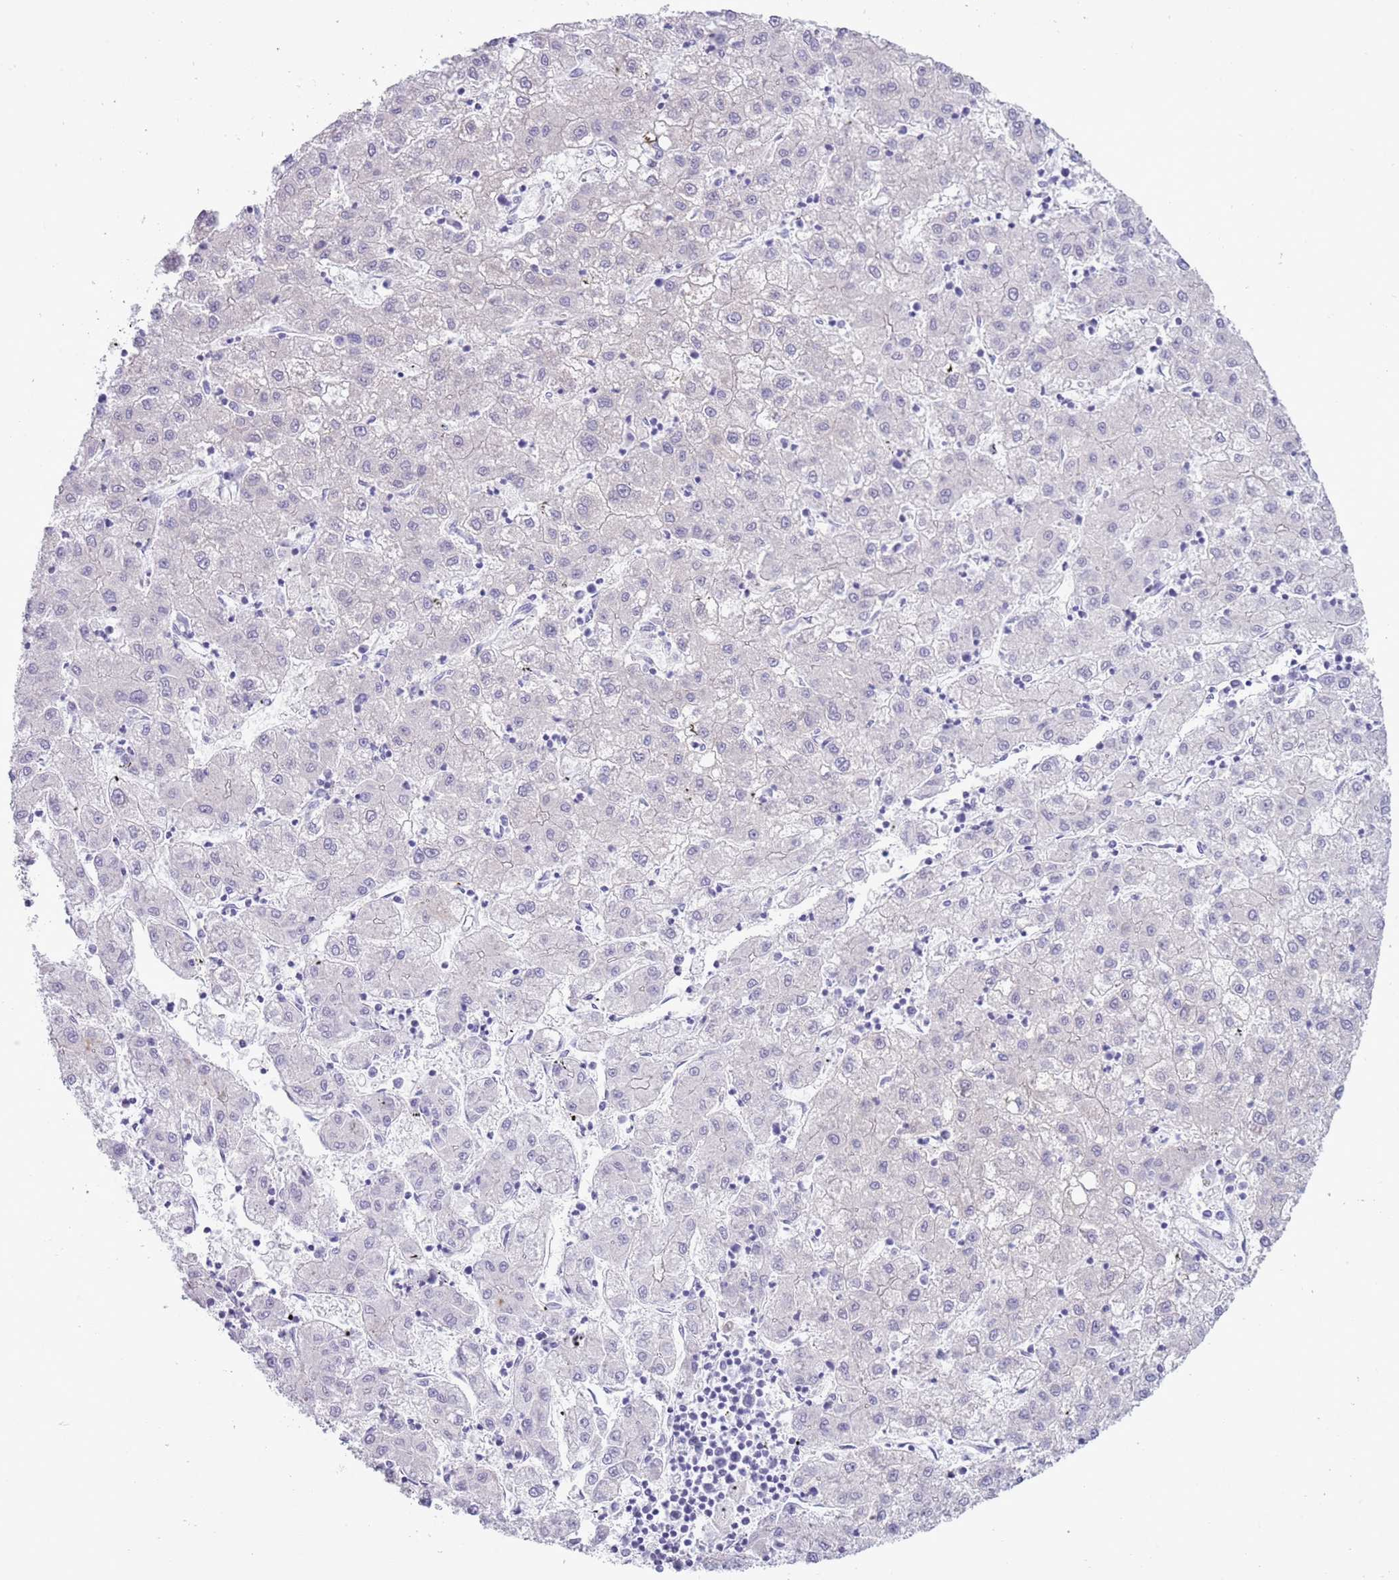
{"staining": {"intensity": "negative", "quantity": "none", "location": "none"}, "tissue": "liver cancer", "cell_type": "Tumor cells", "image_type": "cancer", "snomed": [{"axis": "morphology", "description": "Carcinoma, Hepatocellular, NOS"}, {"axis": "topography", "description": "Liver"}], "caption": "Tumor cells show no significant staining in liver hepatocellular carcinoma.", "gene": "MOCOS", "patient": {"sex": "male", "age": 72}}